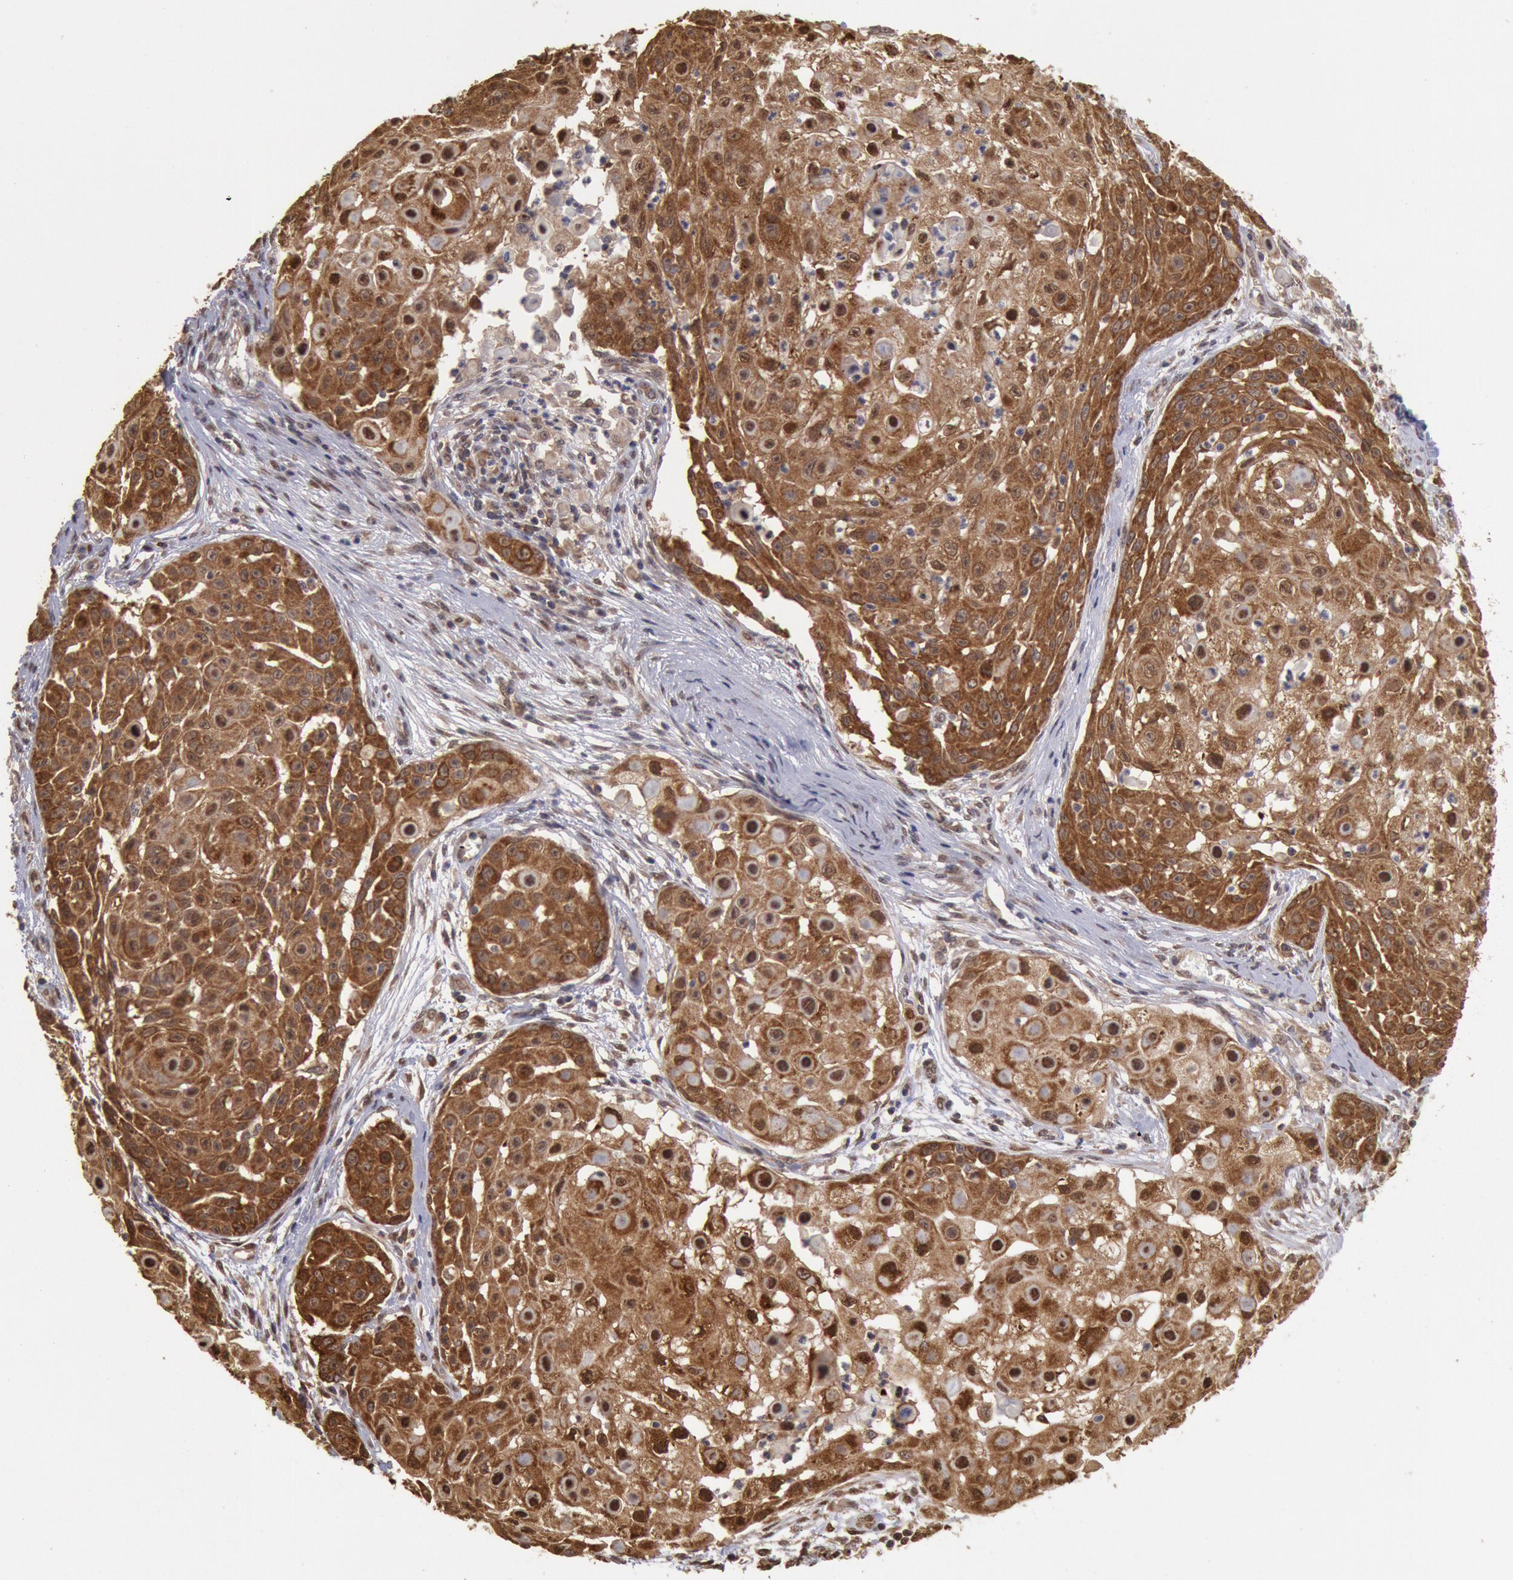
{"staining": {"intensity": "strong", "quantity": ">75%", "location": "cytoplasmic/membranous,nuclear"}, "tissue": "skin cancer", "cell_type": "Tumor cells", "image_type": "cancer", "snomed": [{"axis": "morphology", "description": "Squamous cell carcinoma, NOS"}, {"axis": "topography", "description": "Skin"}], "caption": "The histopathology image shows staining of skin cancer, revealing strong cytoplasmic/membranous and nuclear protein positivity (brown color) within tumor cells. (Stains: DAB in brown, nuclei in blue, Microscopy: brightfield microscopy at high magnification).", "gene": "STX17", "patient": {"sex": "female", "age": 57}}